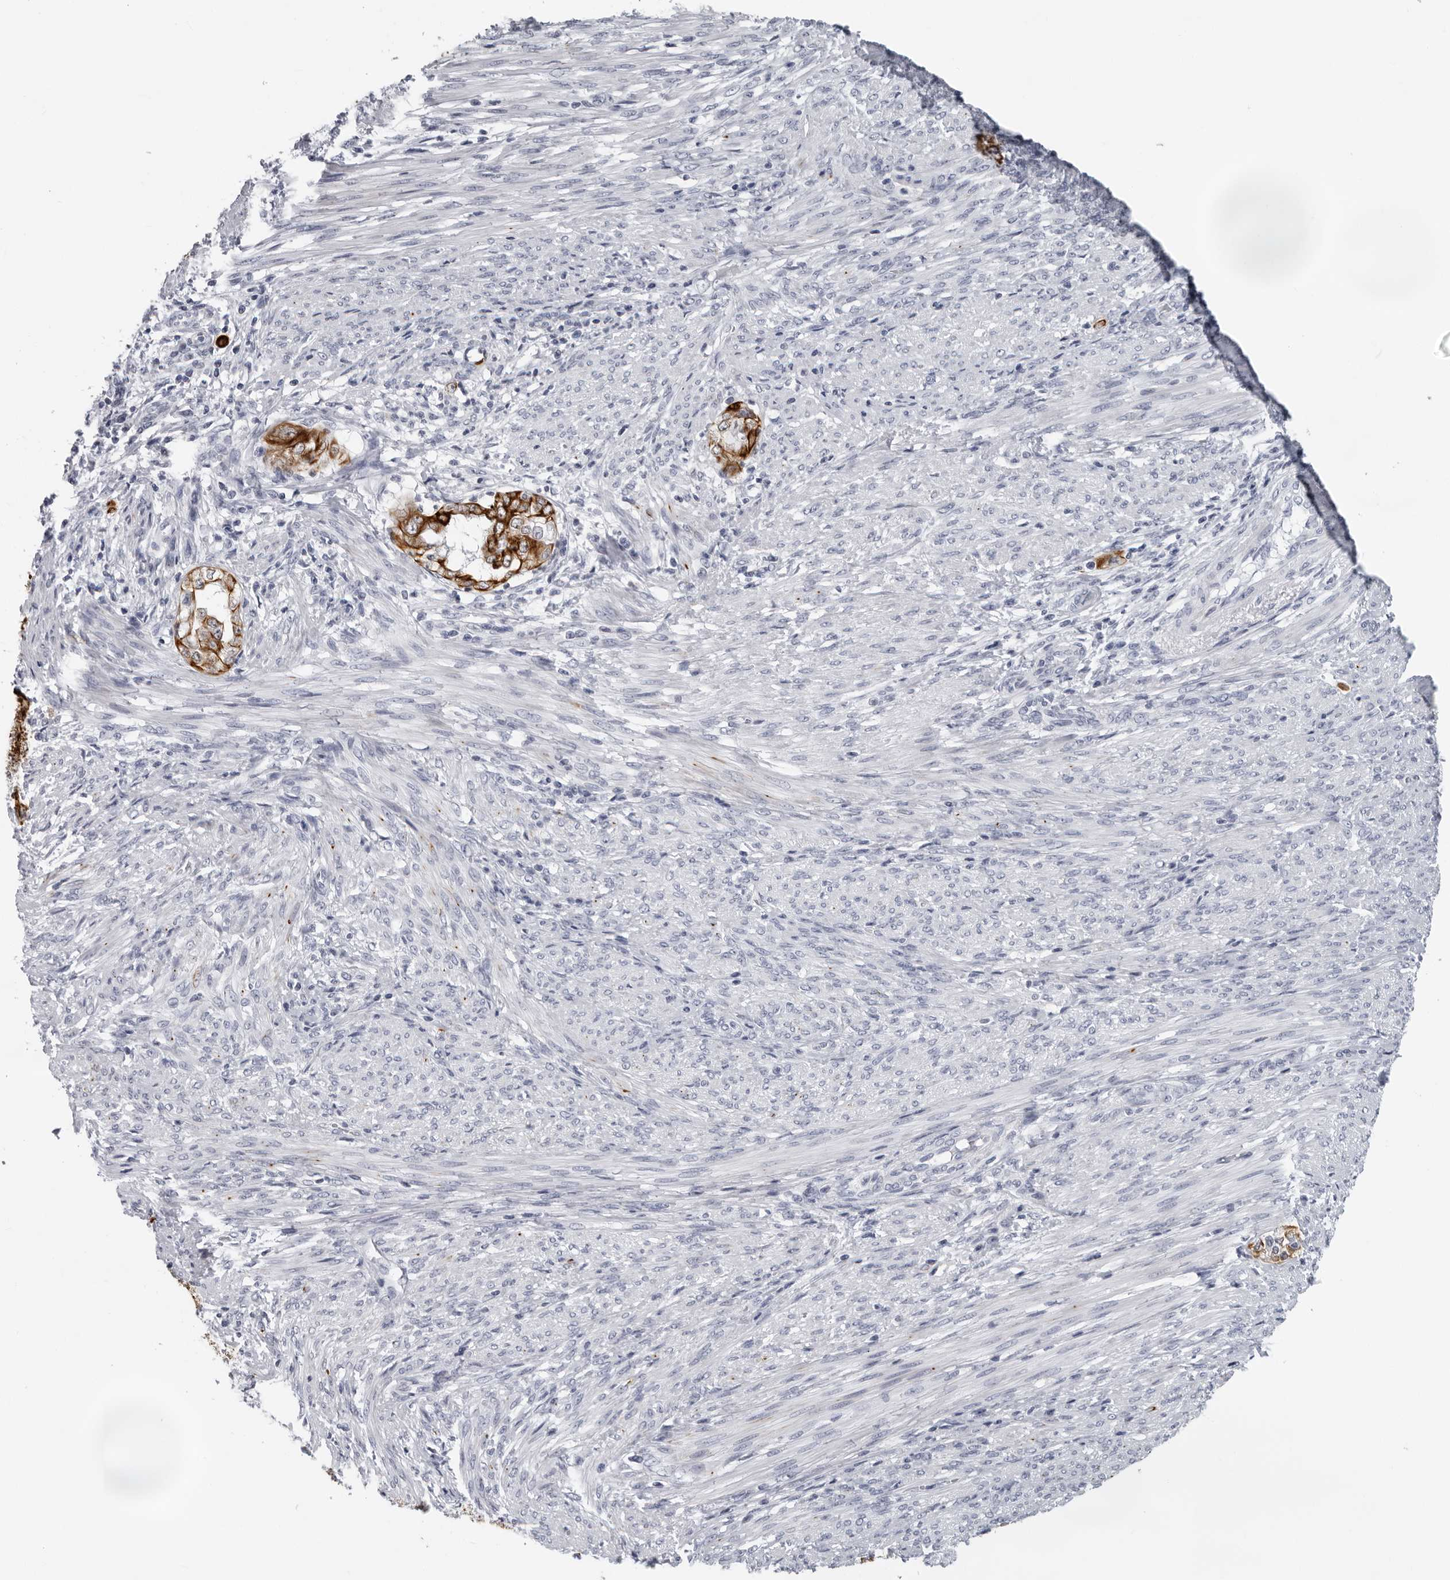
{"staining": {"intensity": "strong", "quantity": ">75%", "location": "cytoplasmic/membranous"}, "tissue": "endometrial cancer", "cell_type": "Tumor cells", "image_type": "cancer", "snomed": [{"axis": "morphology", "description": "Adenocarcinoma, NOS"}, {"axis": "topography", "description": "Endometrium"}], "caption": "IHC staining of endometrial cancer (adenocarcinoma), which demonstrates high levels of strong cytoplasmic/membranous expression in approximately >75% of tumor cells indicating strong cytoplasmic/membranous protein positivity. The staining was performed using DAB (3,3'-diaminobenzidine) (brown) for protein detection and nuclei were counterstained in hematoxylin (blue).", "gene": "CCDC28B", "patient": {"sex": "female", "age": 85}}